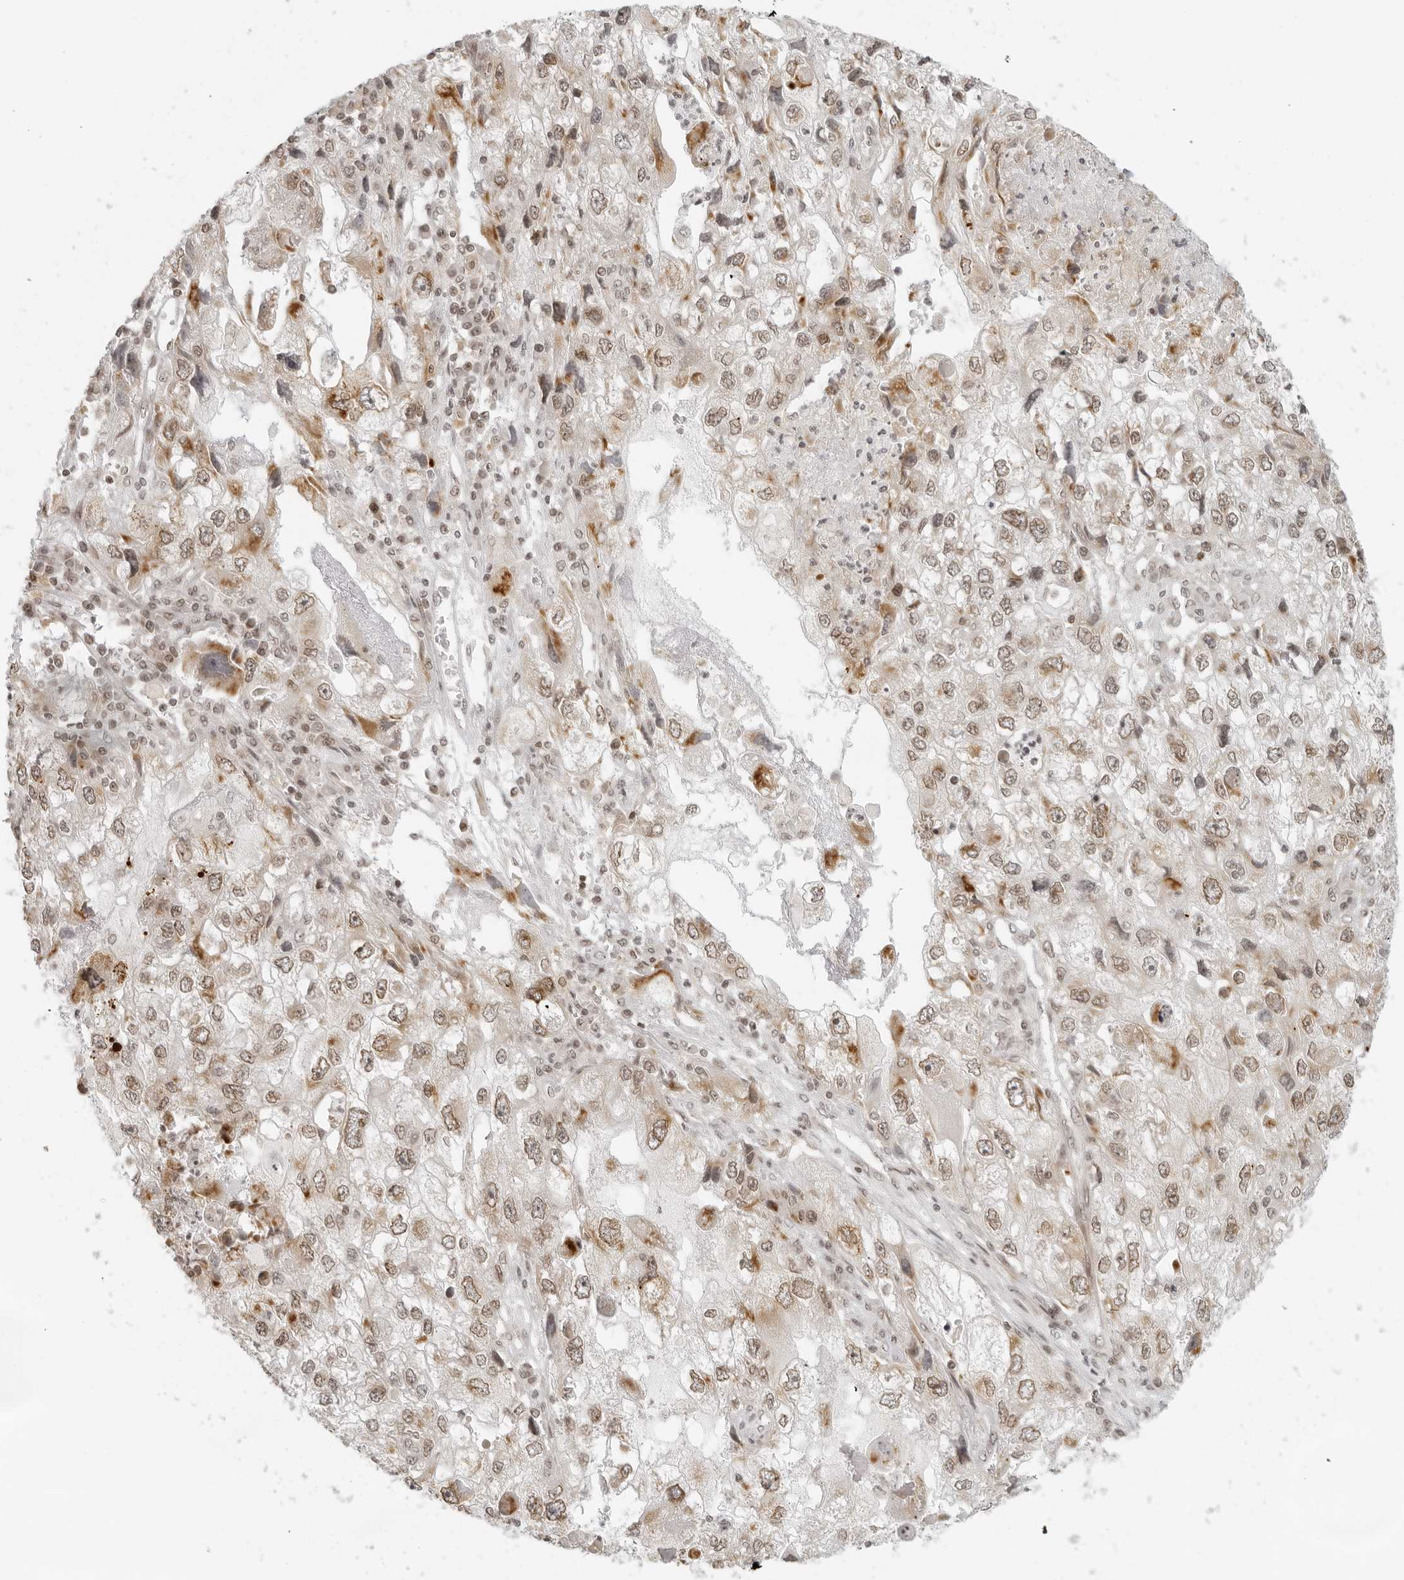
{"staining": {"intensity": "weak", "quantity": ">75%", "location": "cytoplasmic/membranous,nuclear"}, "tissue": "endometrial cancer", "cell_type": "Tumor cells", "image_type": "cancer", "snomed": [{"axis": "morphology", "description": "Adenocarcinoma, NOS"}, {"axis": "topography", "description": "Endometrium"}], "caption": "High-power microscopy captured an IHC histopathology image of endometrial cancer, revealing weak cytoplasmic/membranous and nuclear staining in about >75% of tumor cells. The protein of interest is stained brown, and the nuclei are stained in blue (DAB IHC with brightfield microscopy, high magnification).", "gene": "ZNF407", "patient": {"sex": "female", "age": 49}}